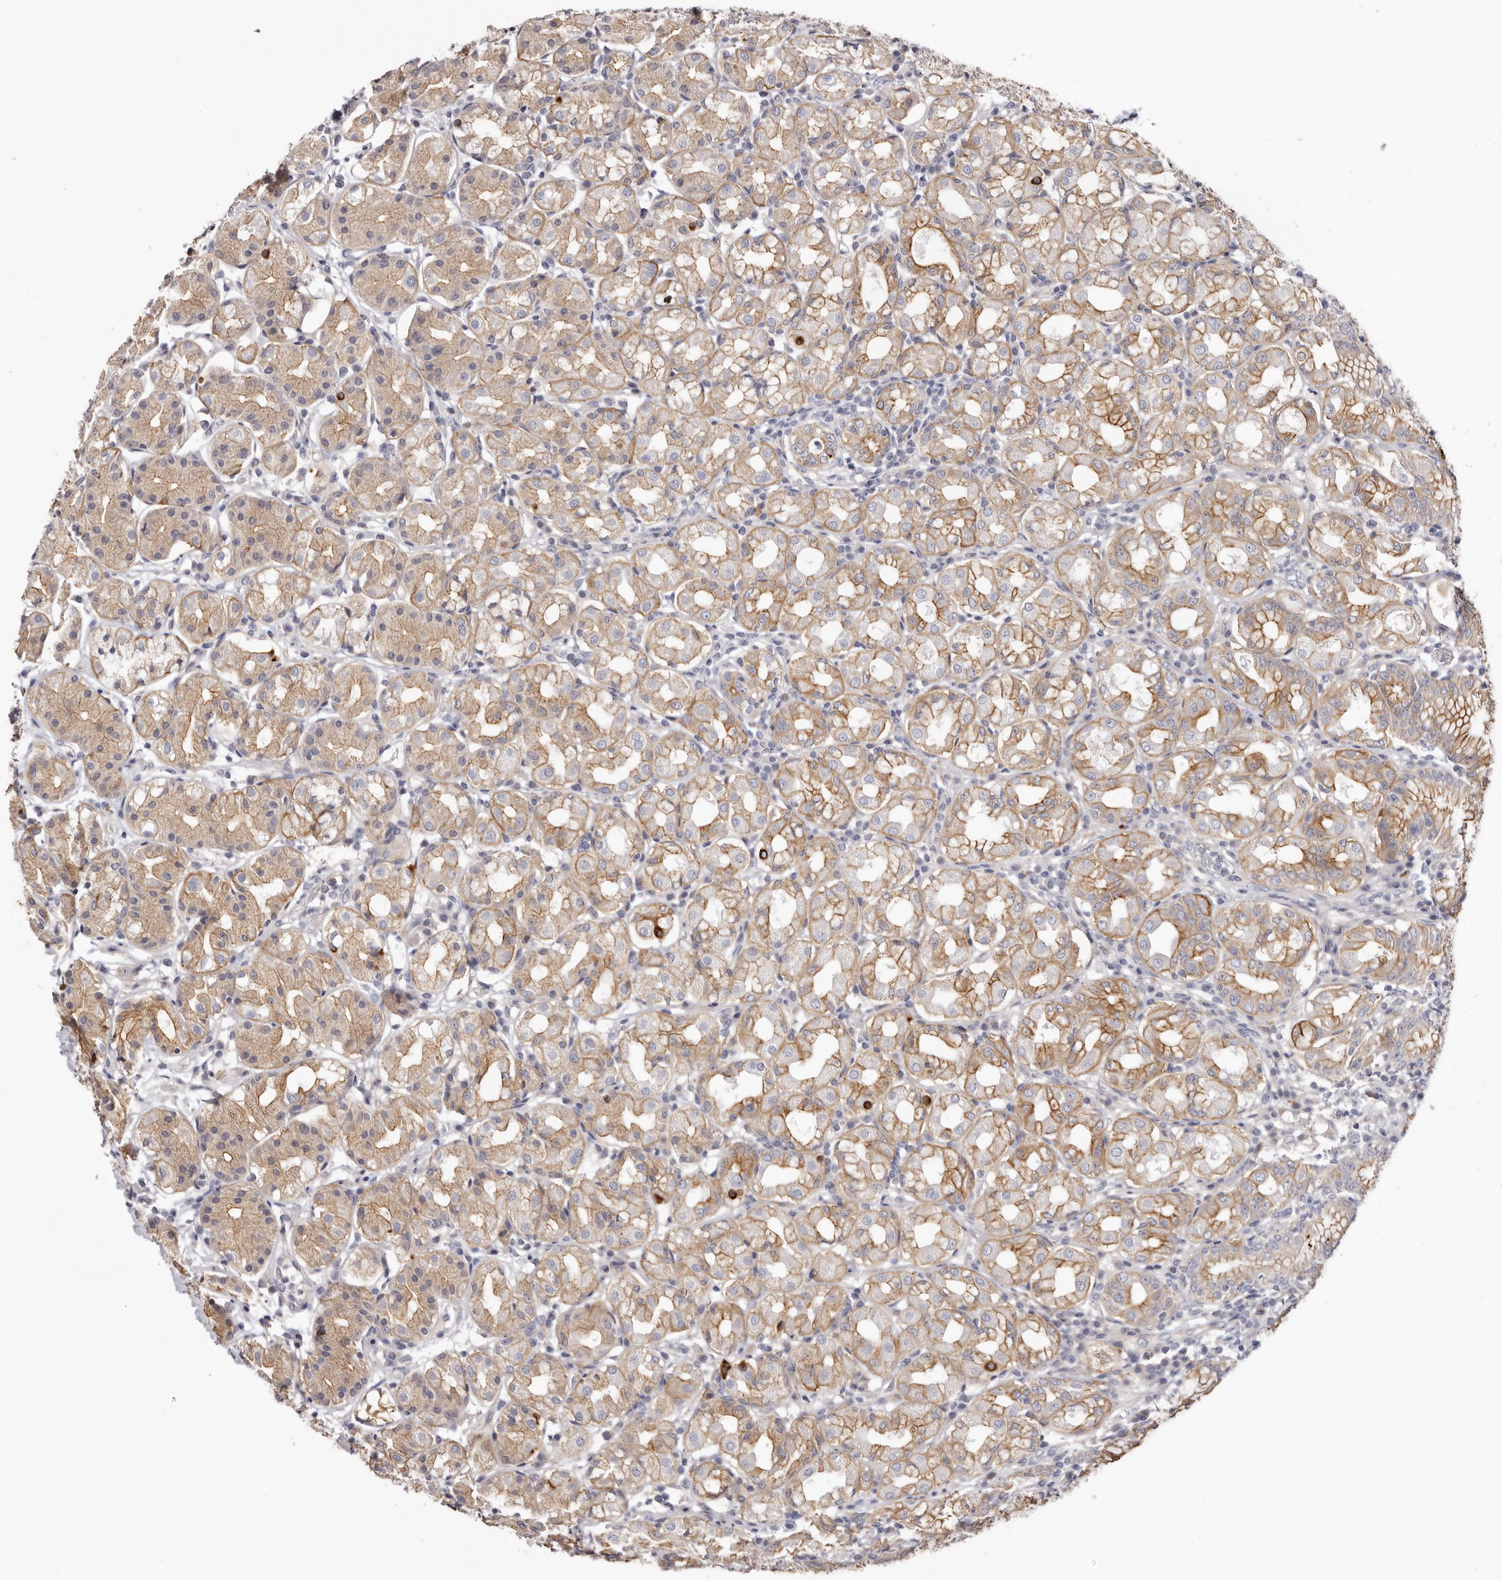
{"staining": {"intensity": "moderate", "quantity": ">75%", "location": "cytoplasmic/membranous"}, "tissue": "stomach", "cell_type": "Glandular cells", "image_type": "normal", "snomed": [{"axis": "morphology", "description": "Normal tissue, NOS"}, {"axis": "topography", "description": "Stomach"}, {"axis": "topography", "description": "Stomach, lower"}], "caption": "The immunohistochemical stain highlights moderate cytoplasmic/membranous positivity in glandular cells of unremarkable stomach.", "gene": "STK16", "patient": {"sex": "female", "age": 56}}